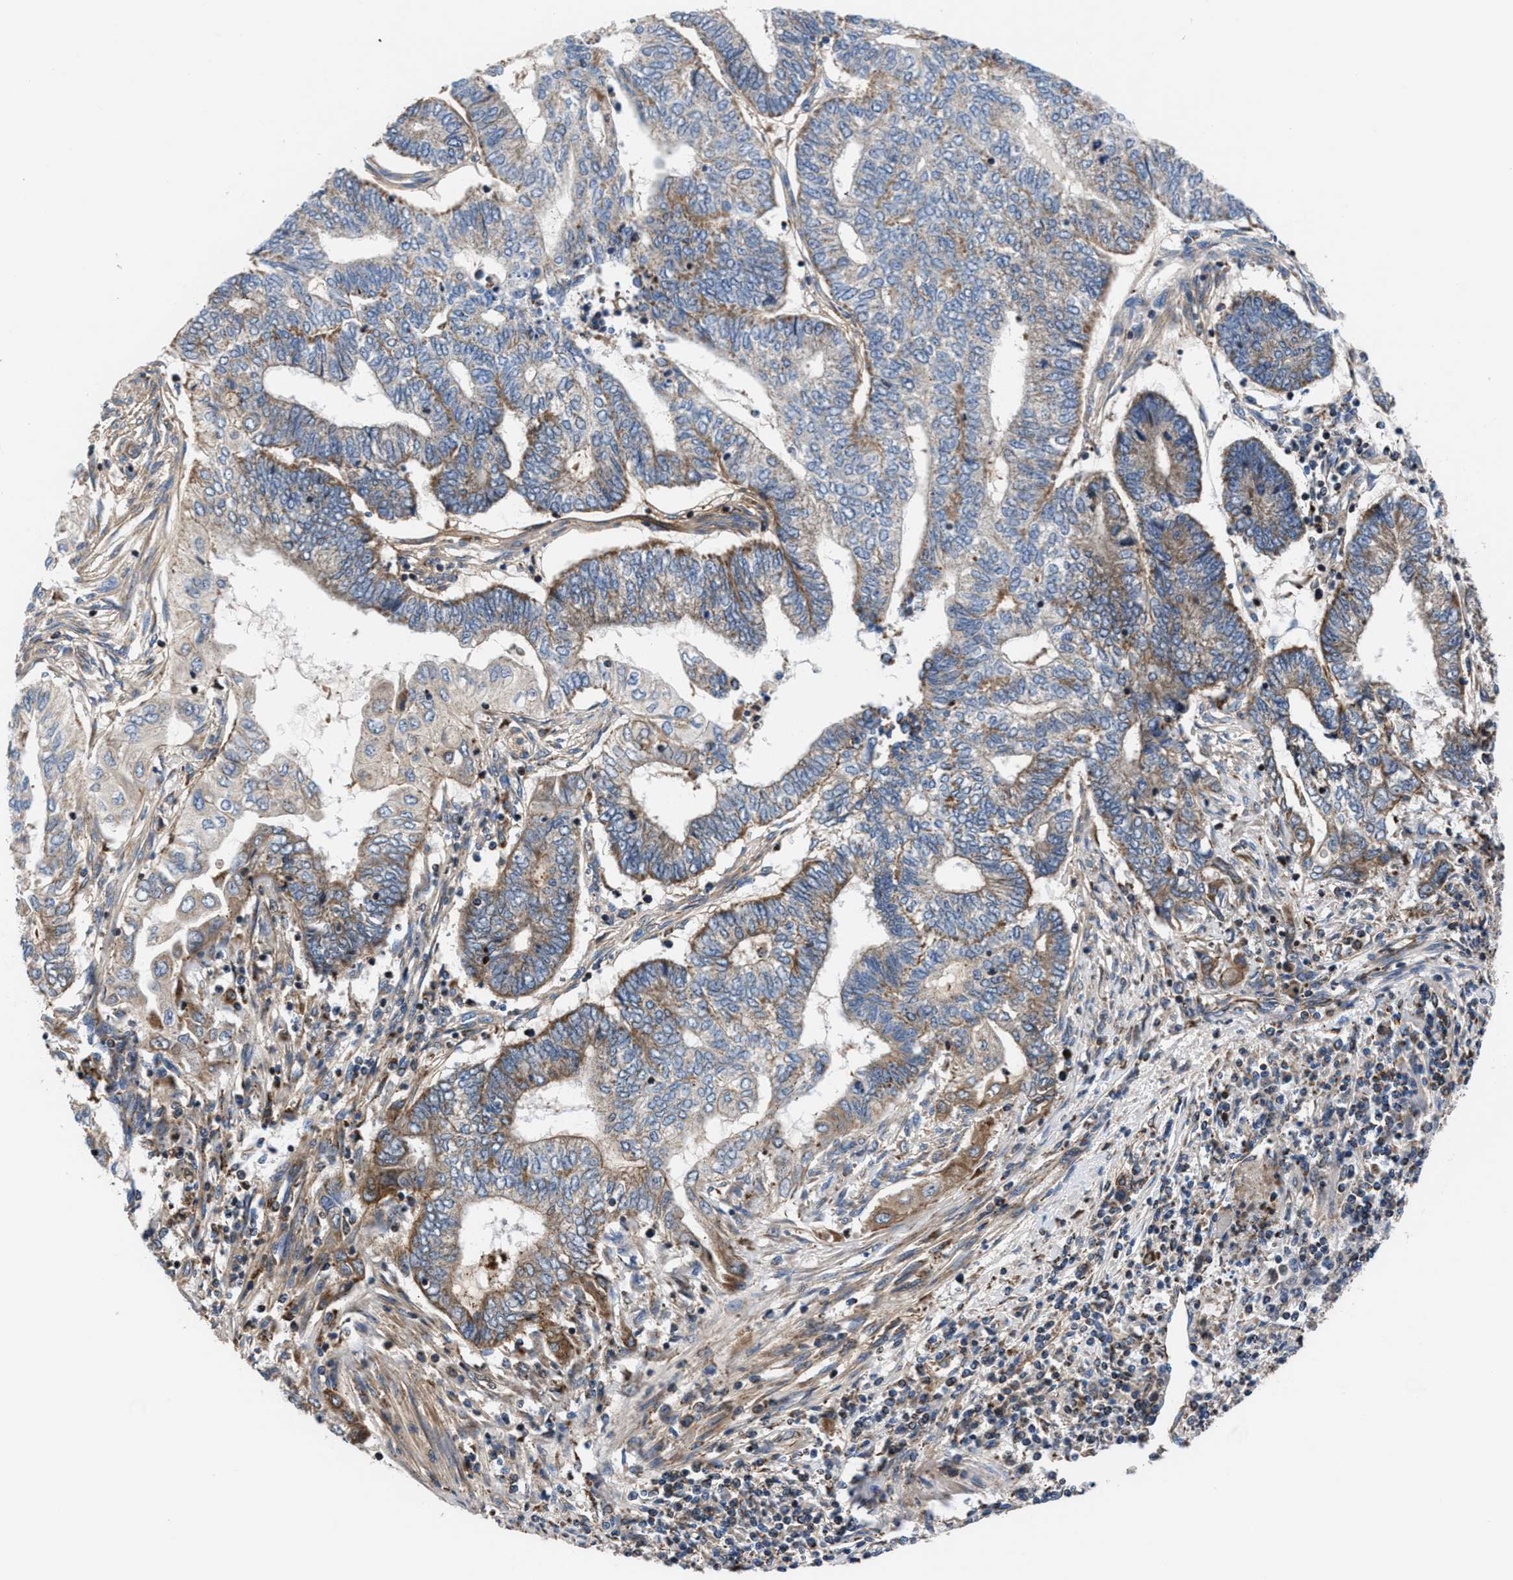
{"staining": {"intensity": "moderate", "quantity": "25%-75%", "location": "cytoplasmic/membranous"}, "tissue": "endometrial cancer", "cell_type": "Tumor cells", "image_type": "cancer", "snomed": [{"axis": "morphology", "description": "Adenocarcinoma, NOS"}, {"axis": "topography", "description": "Uterus"}, {"axis": "topography", "description": "Endometrium"}], "caption": "Protein expression analysis of human adenocarcinoma (endometrial) reveals moderate cytoplasmic/membranous expression in about 25%-75% of tumor cells.", "gene": "PRR15L", "patient": {"sex": "female", "age": 70}}